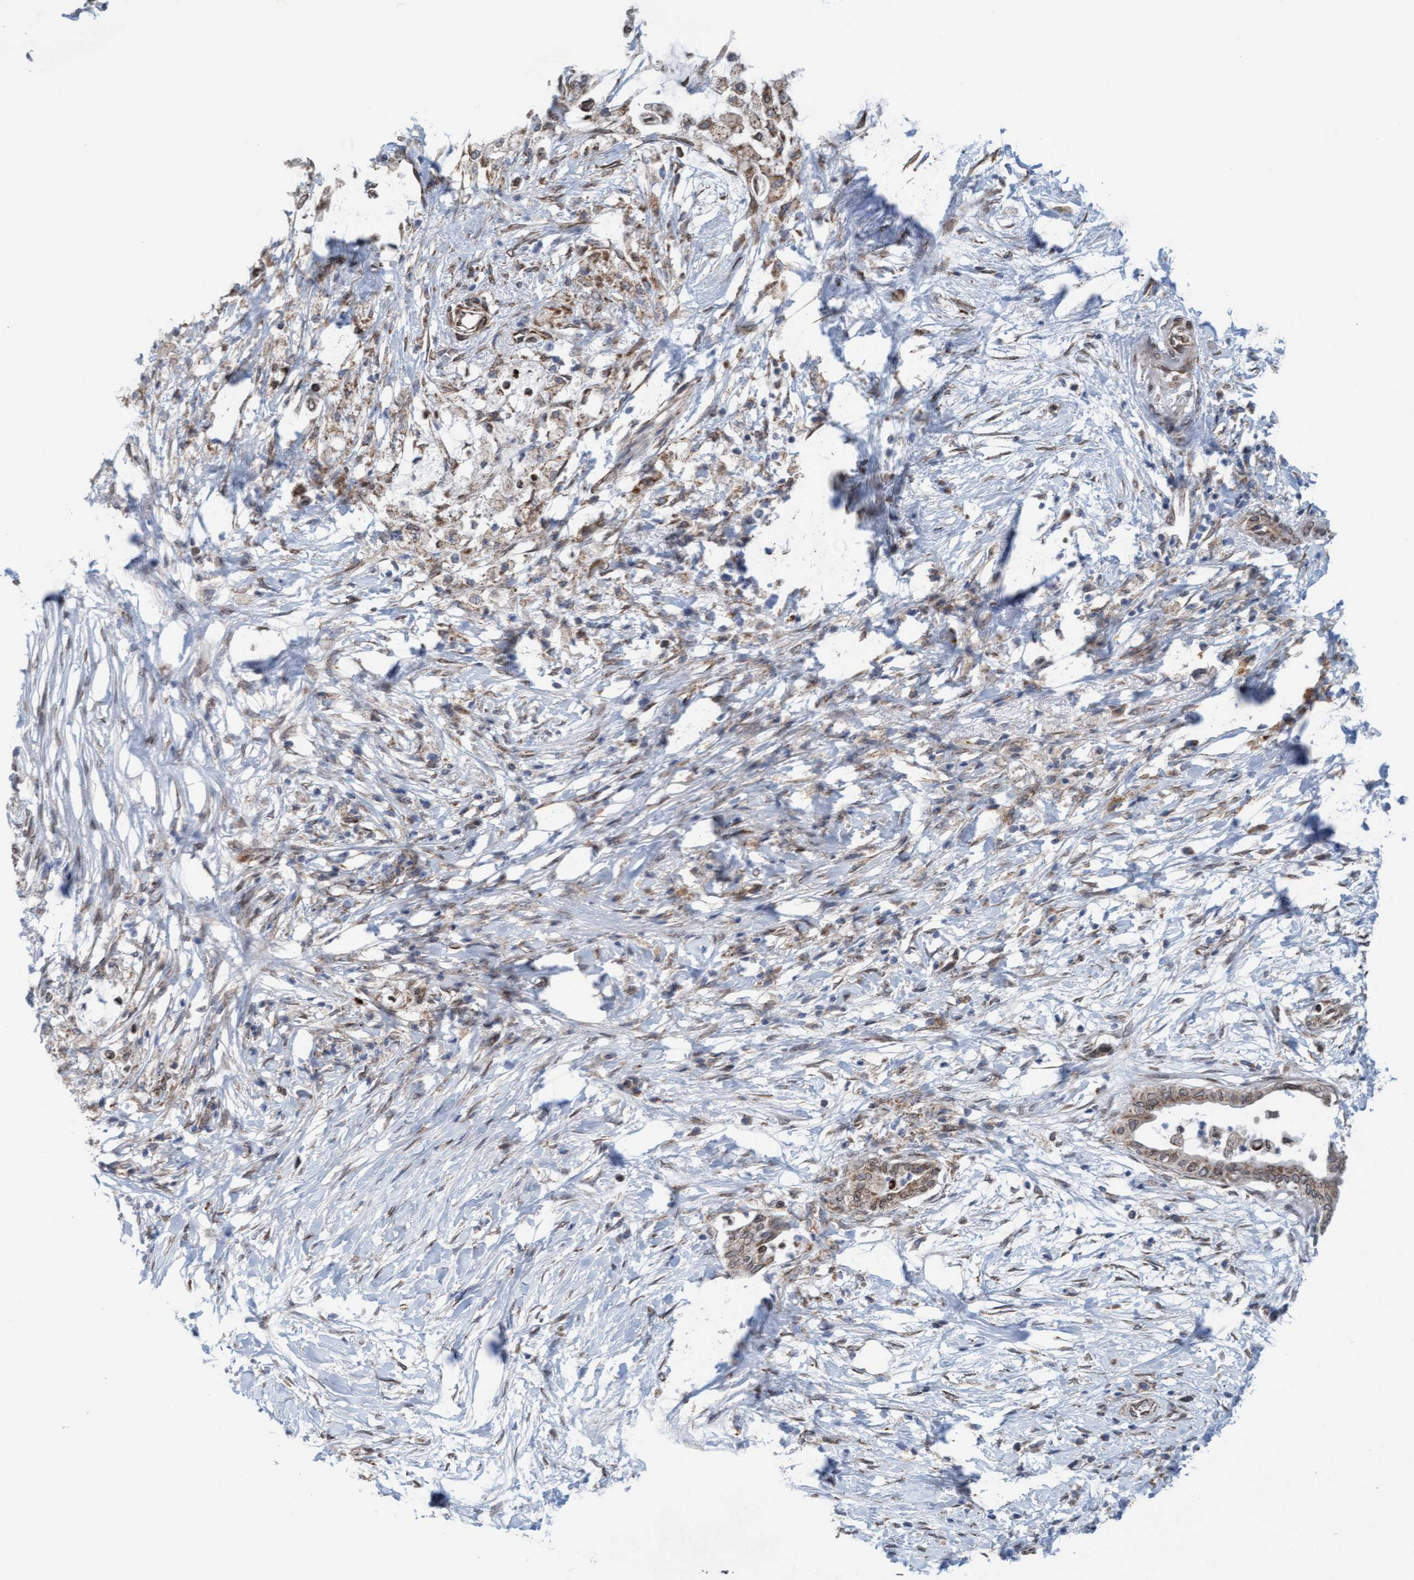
{"staining": {"intensity": "moderate", "quantity": ">75%", "location": "cytoplasmic/membranous"}, "tissue": "pancreatic cancer", "cell_type": "Tumor cells", "image_type": "cancer", "snomed": [{"axis": "morphology", "description": "Normal tissue, NOS"}, {"axis": "morphology", "description": "Adenocarcinoma, NOS"}, {"axis": "topography", "description": "Pancreas"}, {"axis": "topography", "description": "Duodenum"}], "caption": "Protein expression by immunohistochemistry displays moderate cytoplasmic/membranous staining in approximately >75% of tumor cells in adenocarcinoma (pancreatic). The staining is performed using DAB brown chromogen to label protein expression. The nuclei are counter-stained blue using hematoxylin.", "gene": "MRPS23", "patient": {"sex": "female", "age": 60}}